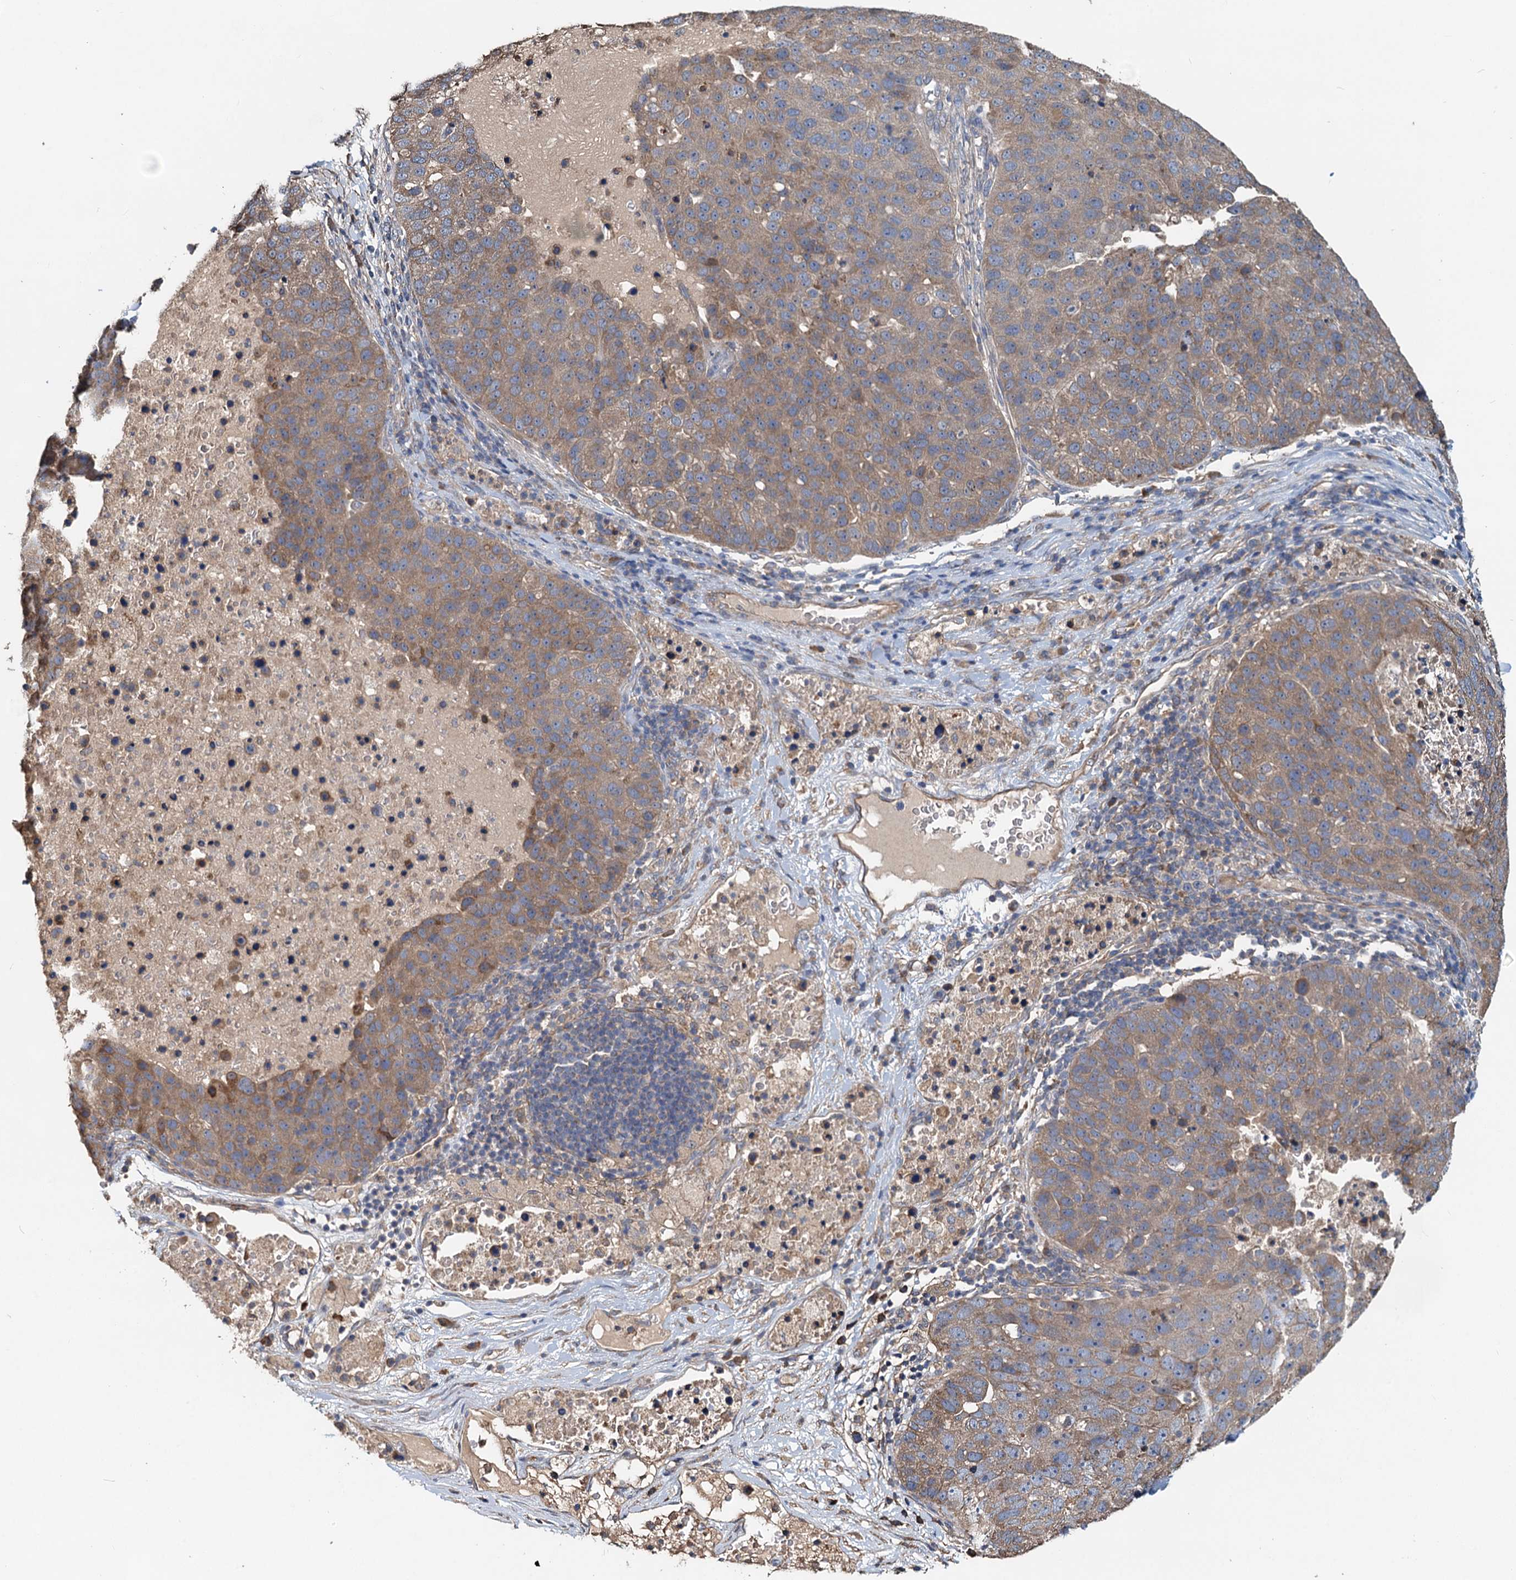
{"staining": {"intensity": "weak", "quantity": ">75%", "location": "cytoplasmic/membranous"}, "tissue": "pancreatic cancer", "cell_type": "Tumor cells", "image_type": "cancer", "snomed": [{"axis": "morphology", "description": "Adenocarcinoma, NOS"}, {"axis": "topography", "description": "Pancreas"}], "caption": "Immunohistochemical staining of human adenocarcinoma (pancreatic) reveals low levels of weak cytoplasmic/membranous expression in about >75% of tumor cells.", "gene": "HYI", "patient": {"sex": "female", "age": 61}}